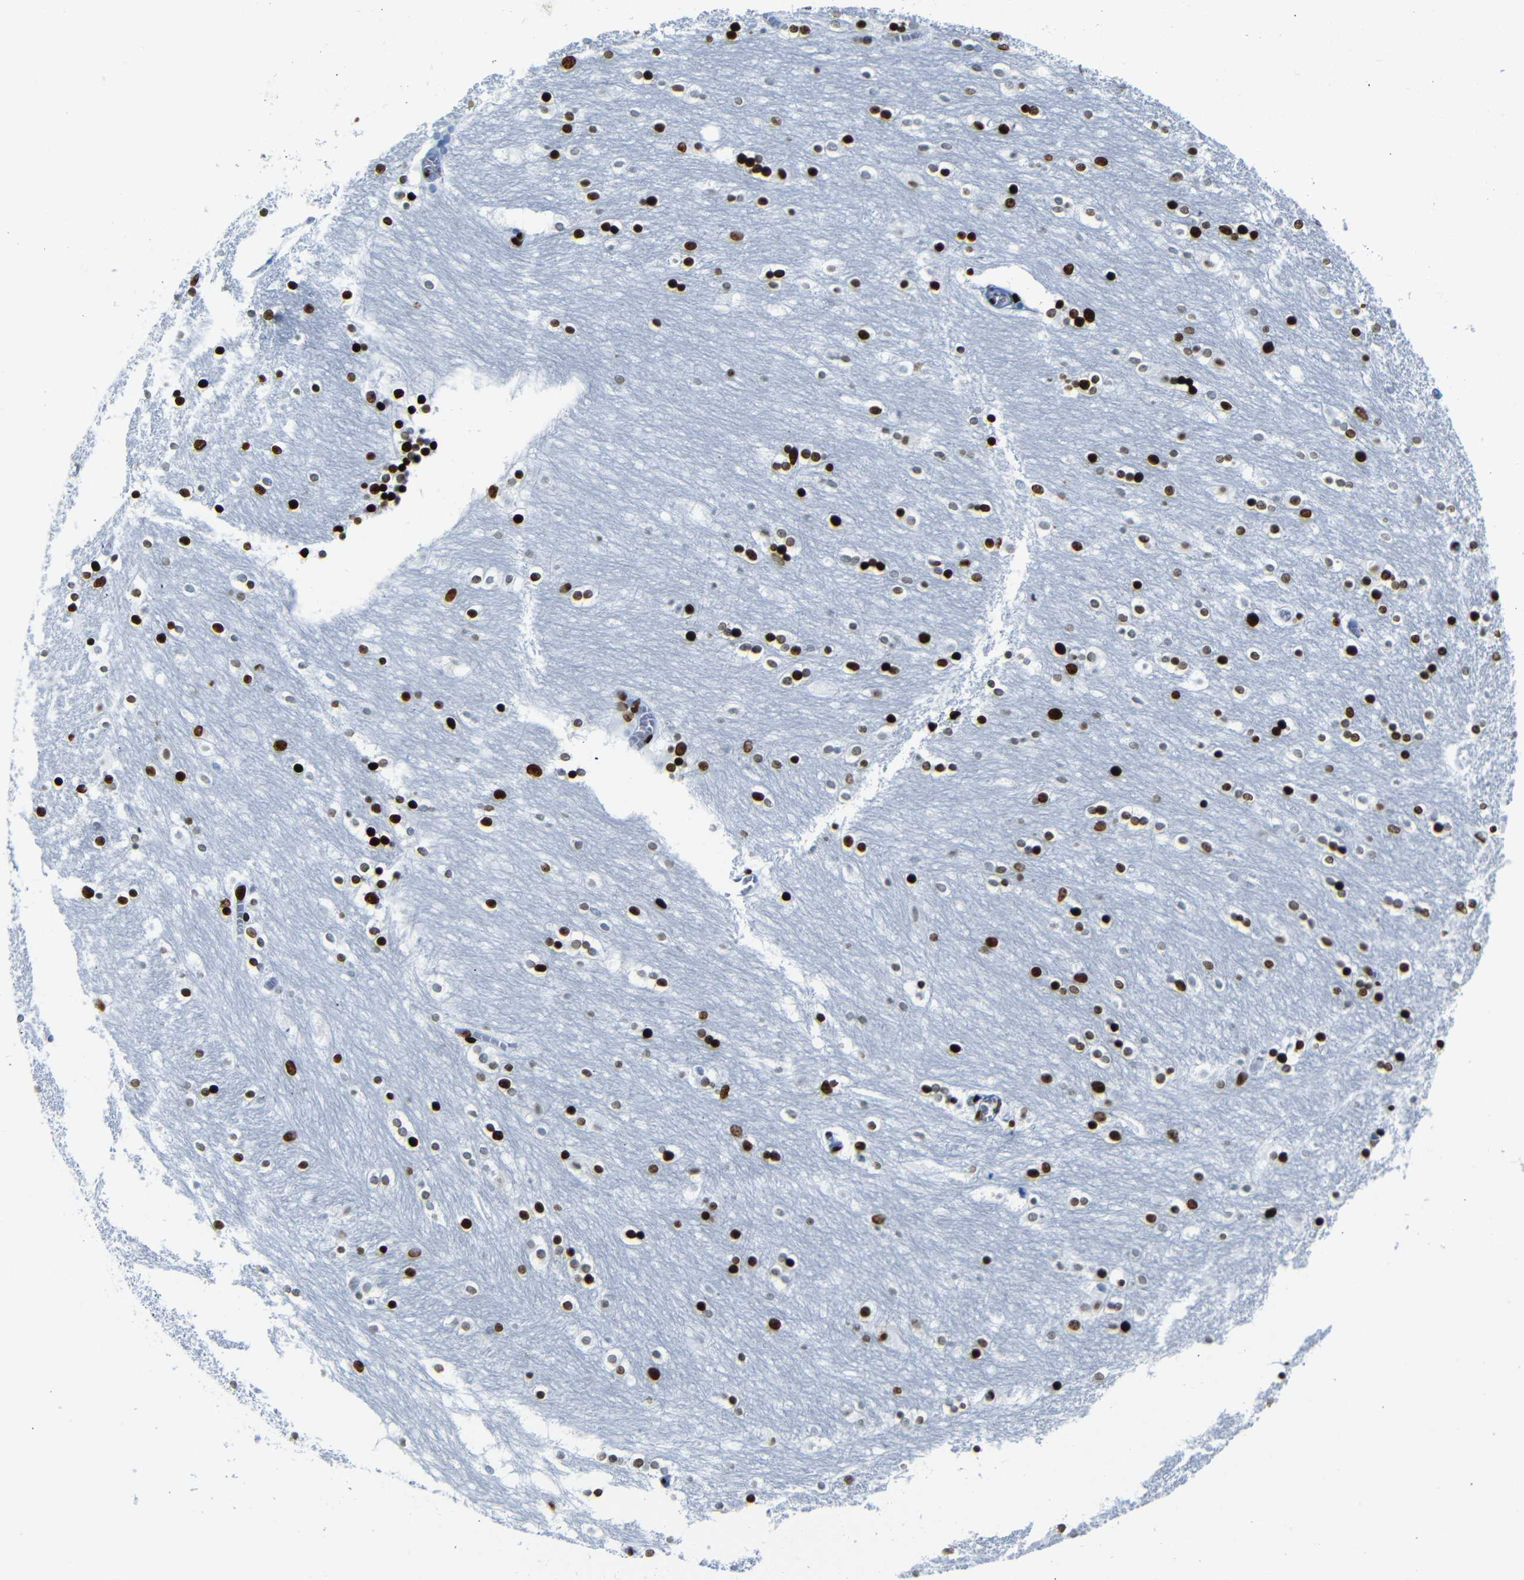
{"staining": {"intensity": "strong", "quantity": ">75%", "location": "nuclear"}, "tissue": "caudate", "cell_type": "Glial cells", "image_type": "normal", "snomed": [{"axis": "morphology", "description": "Normal tissue, NOS"}, {"axis": "topography", "description": "Lateral ventricle wall"}], "caption": "Human caudate stained for a protein (brown) exhibits strong nuclear positive expression in about >75% of glial cells.", "gene": "NPIPB15", "patient": {"sex": "female", "age": 54}}